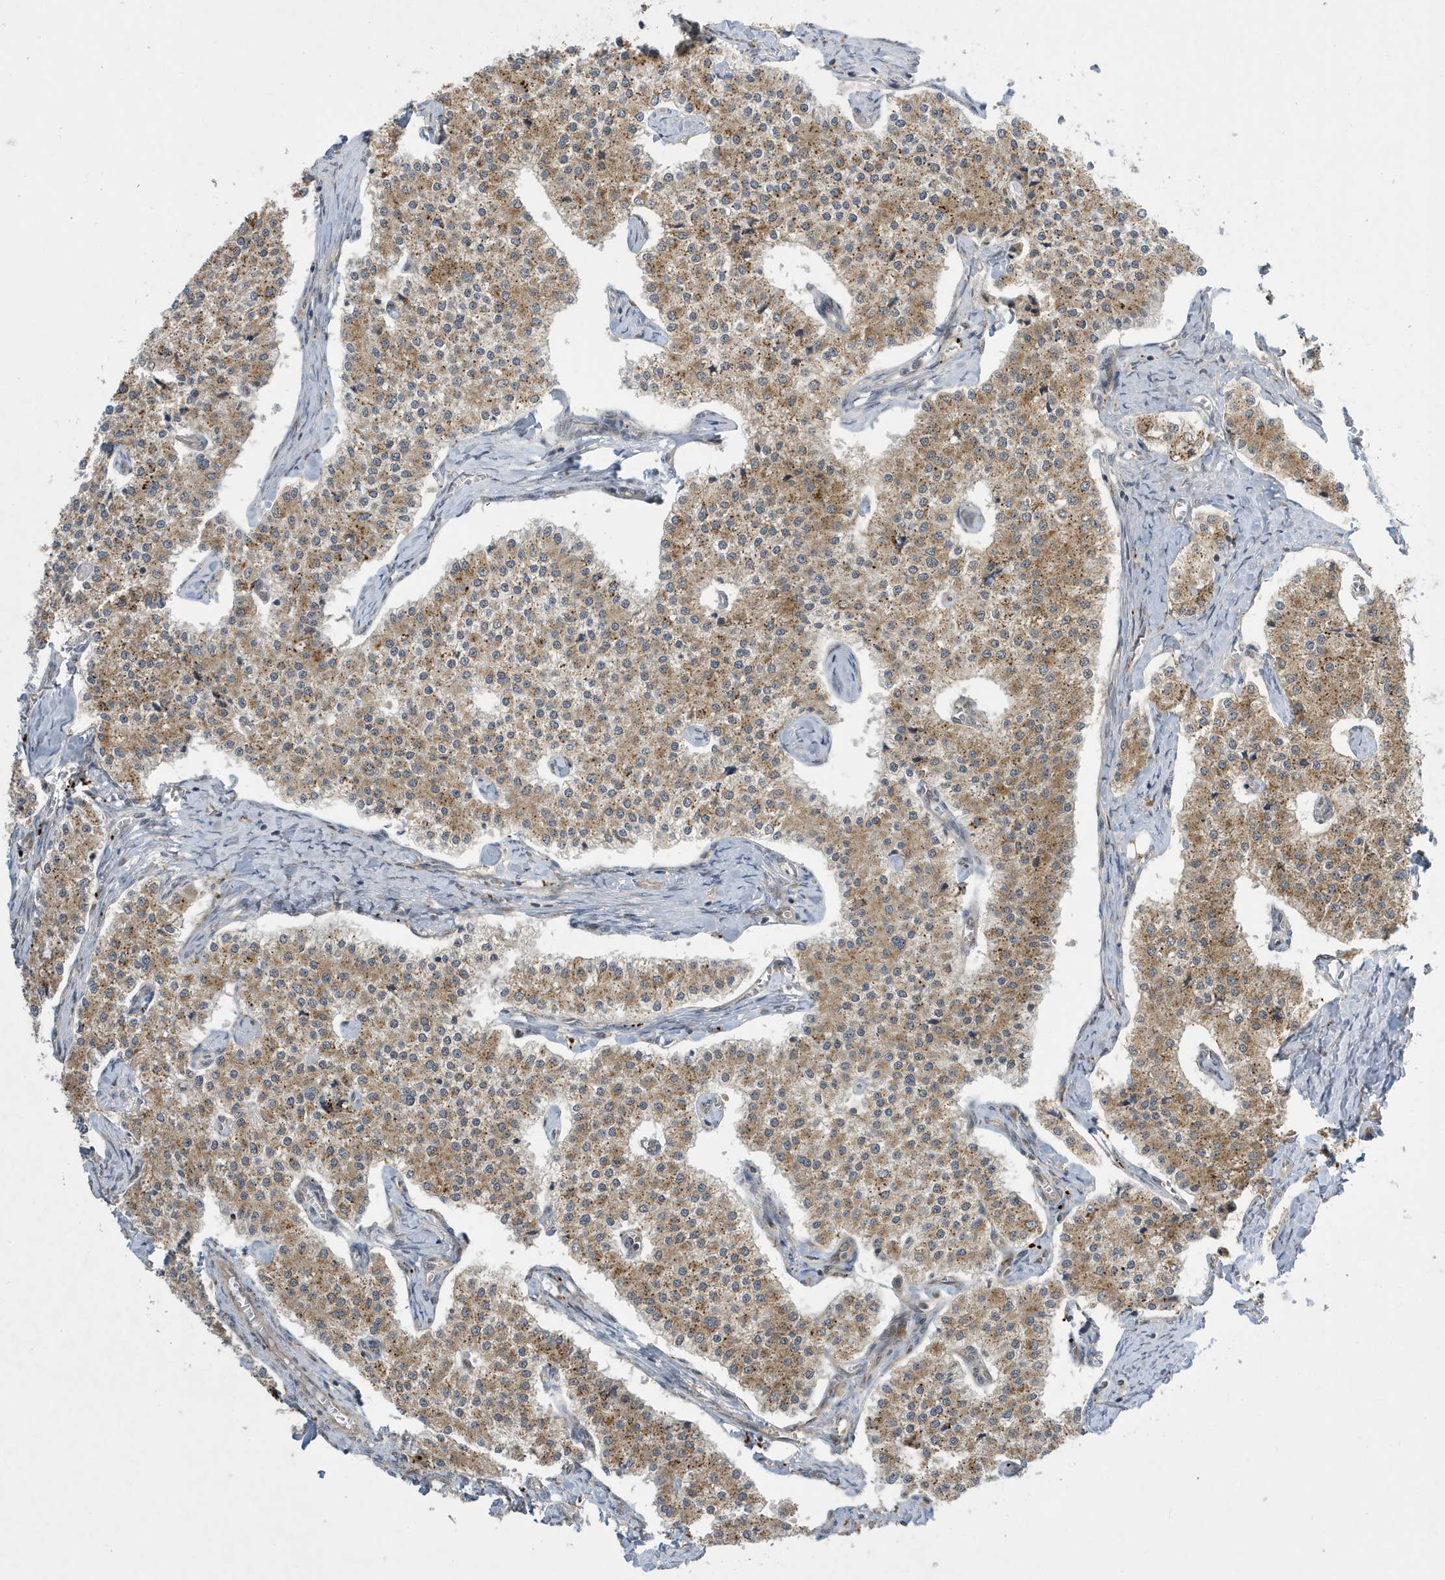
{"staining": {"intensity": "moderate", "quantity": "25%-75%", "location": "cytoplasmic/membranous"}, "tissue": "carcinoid", "cell_type": "Tumor cells", "image_type": "cancer", "snomed": [{"axis": "morphology", "description": "Carcinoid, malignant, NOS"}, {"axis": "topography", "description": "Colon"}], "caption": "Malignant carcinoid was stained to show a protein in brown. There is medium levels of moderate cytoplasmic/membranous expression in about 25%-75% of tumor cells.", "gene": "NCOA7", "patient": {"sex": "female", "age": 52}}